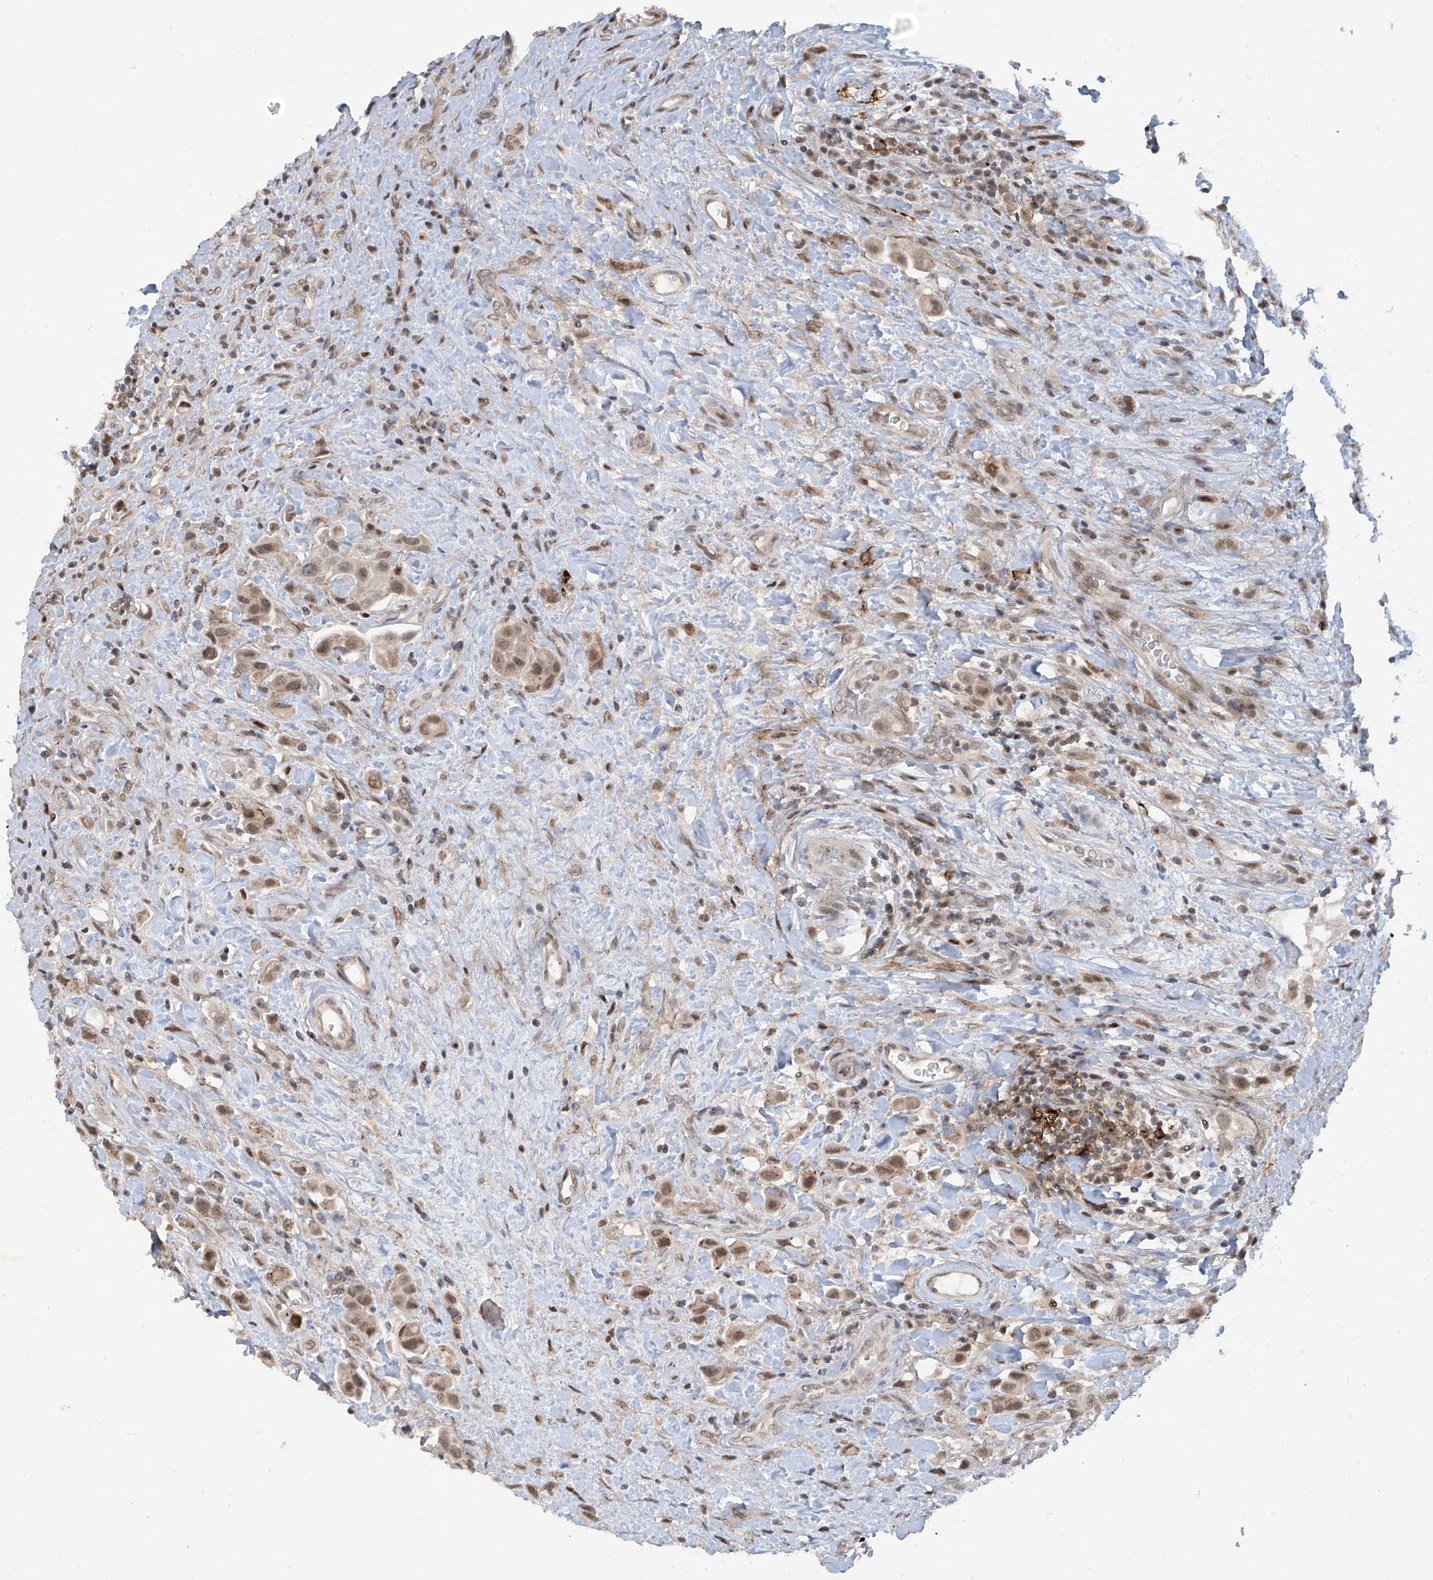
{"staining": {"intensity": "moderate", "quantity": ">75%", "location": "nuclear"}, "tissue": "urothelial cancer", "cell_type": "Tumor cells", "image_type": "cancer", "snomed": [{"axis": "morphology", "description": "Urothelial carcinoma, High grade"}, {"axis": "topography", "description": "Urinary bladder"}], "caption": "The micrograph shows immunohistochemical staining of urothelial carcinoma (high-grade). There is moderate nuclear positivity is present in about >75% of tumor cells.", "gene": "LAGE3", "patient": {"sex": "male", "age": 50}}